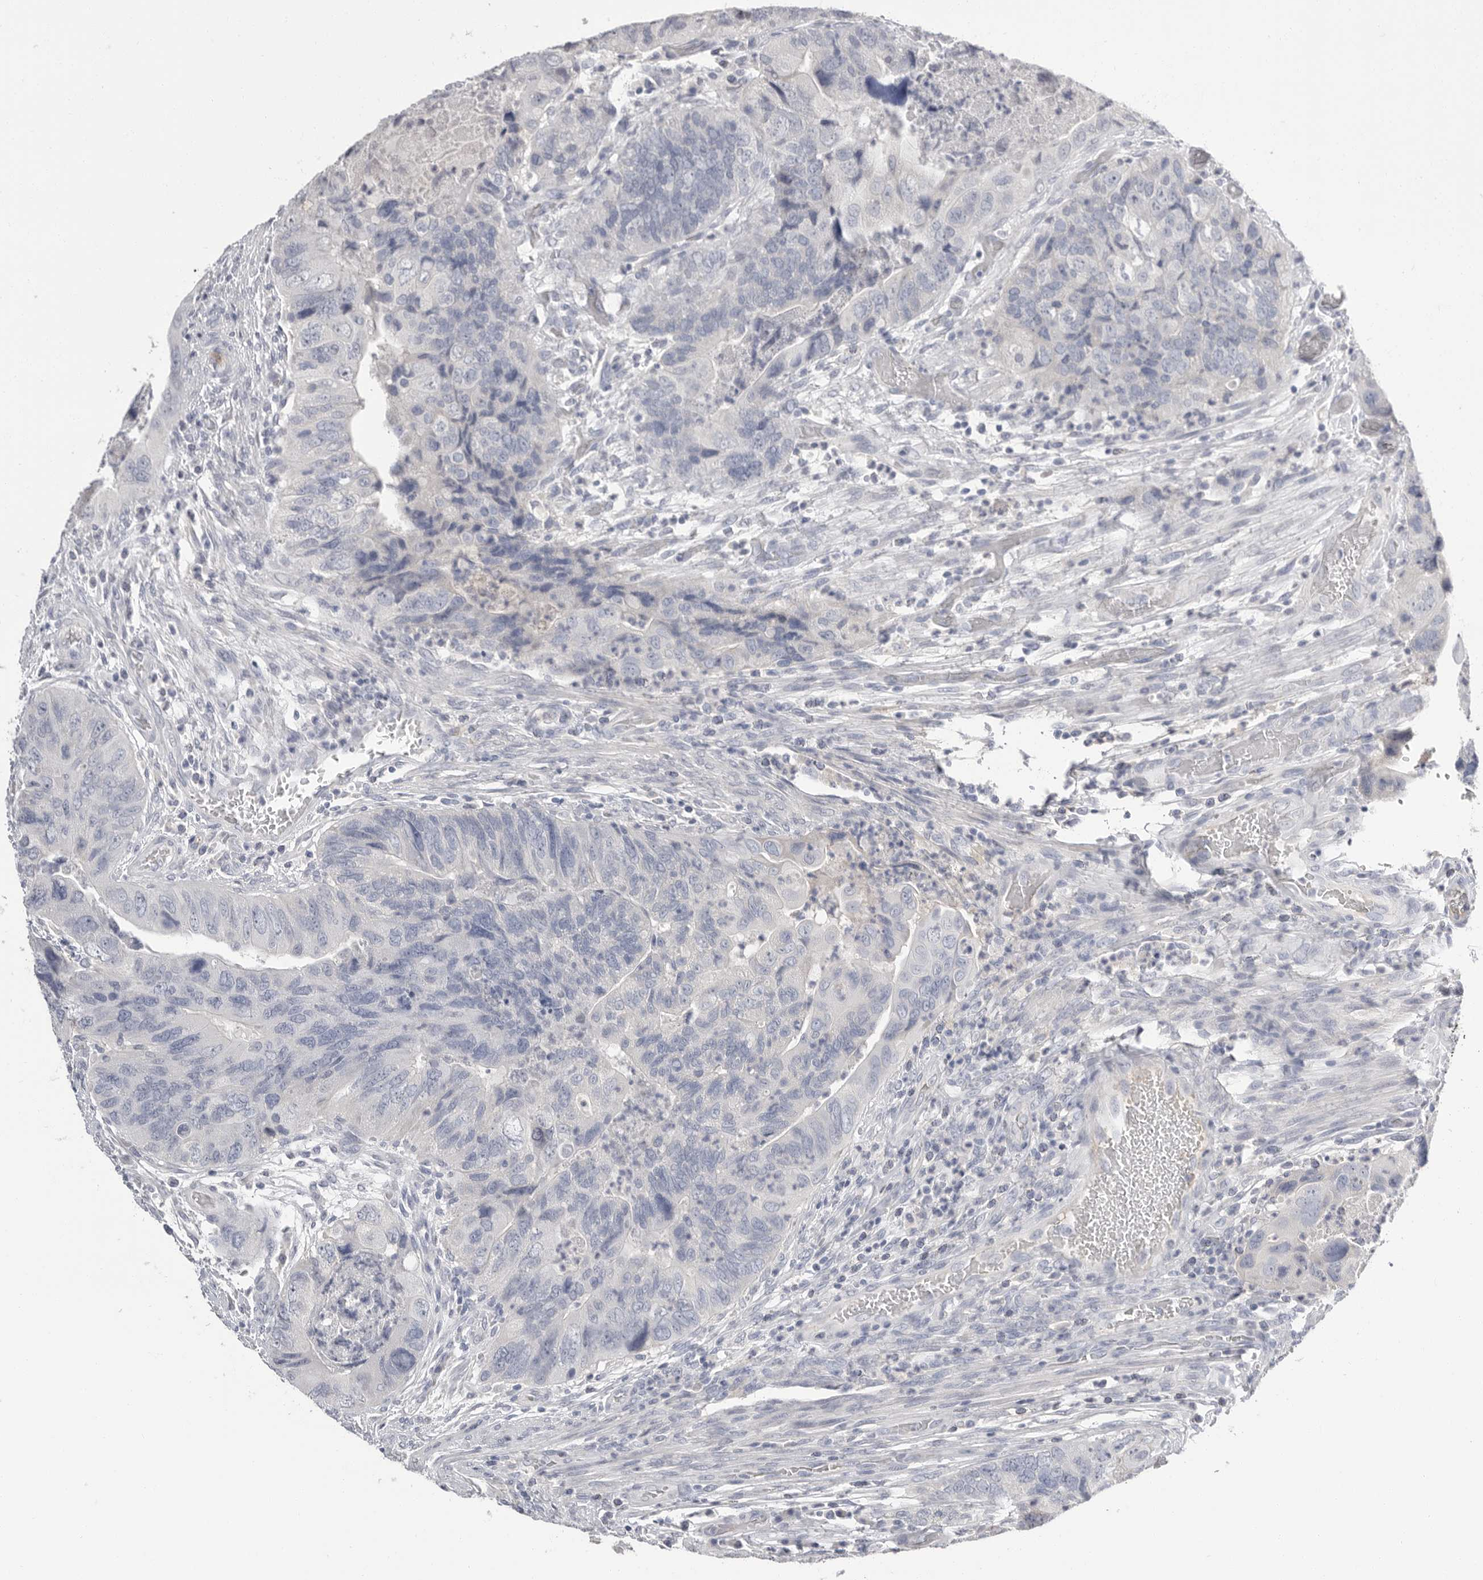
{"staining": {"intensity": "negative", "quantity": "none", "location": "none"}, "tissue": "colorectal cancer", "cell_type": "Tumor cells", "image_type": "cancer", "snomed": [{"axis": "morphology", "description": "Adenocarcinoma, NOS"}, {"axis": "topography", "description": "Rectum"}], "caption": "High power microscopy image of an IHC micrograph of colorectal cancer (adenocarcinoma), revealing no significant positivity in tumor cells.", "gene": "APOA2", "patient": {"sex": "male", "age": 63}}